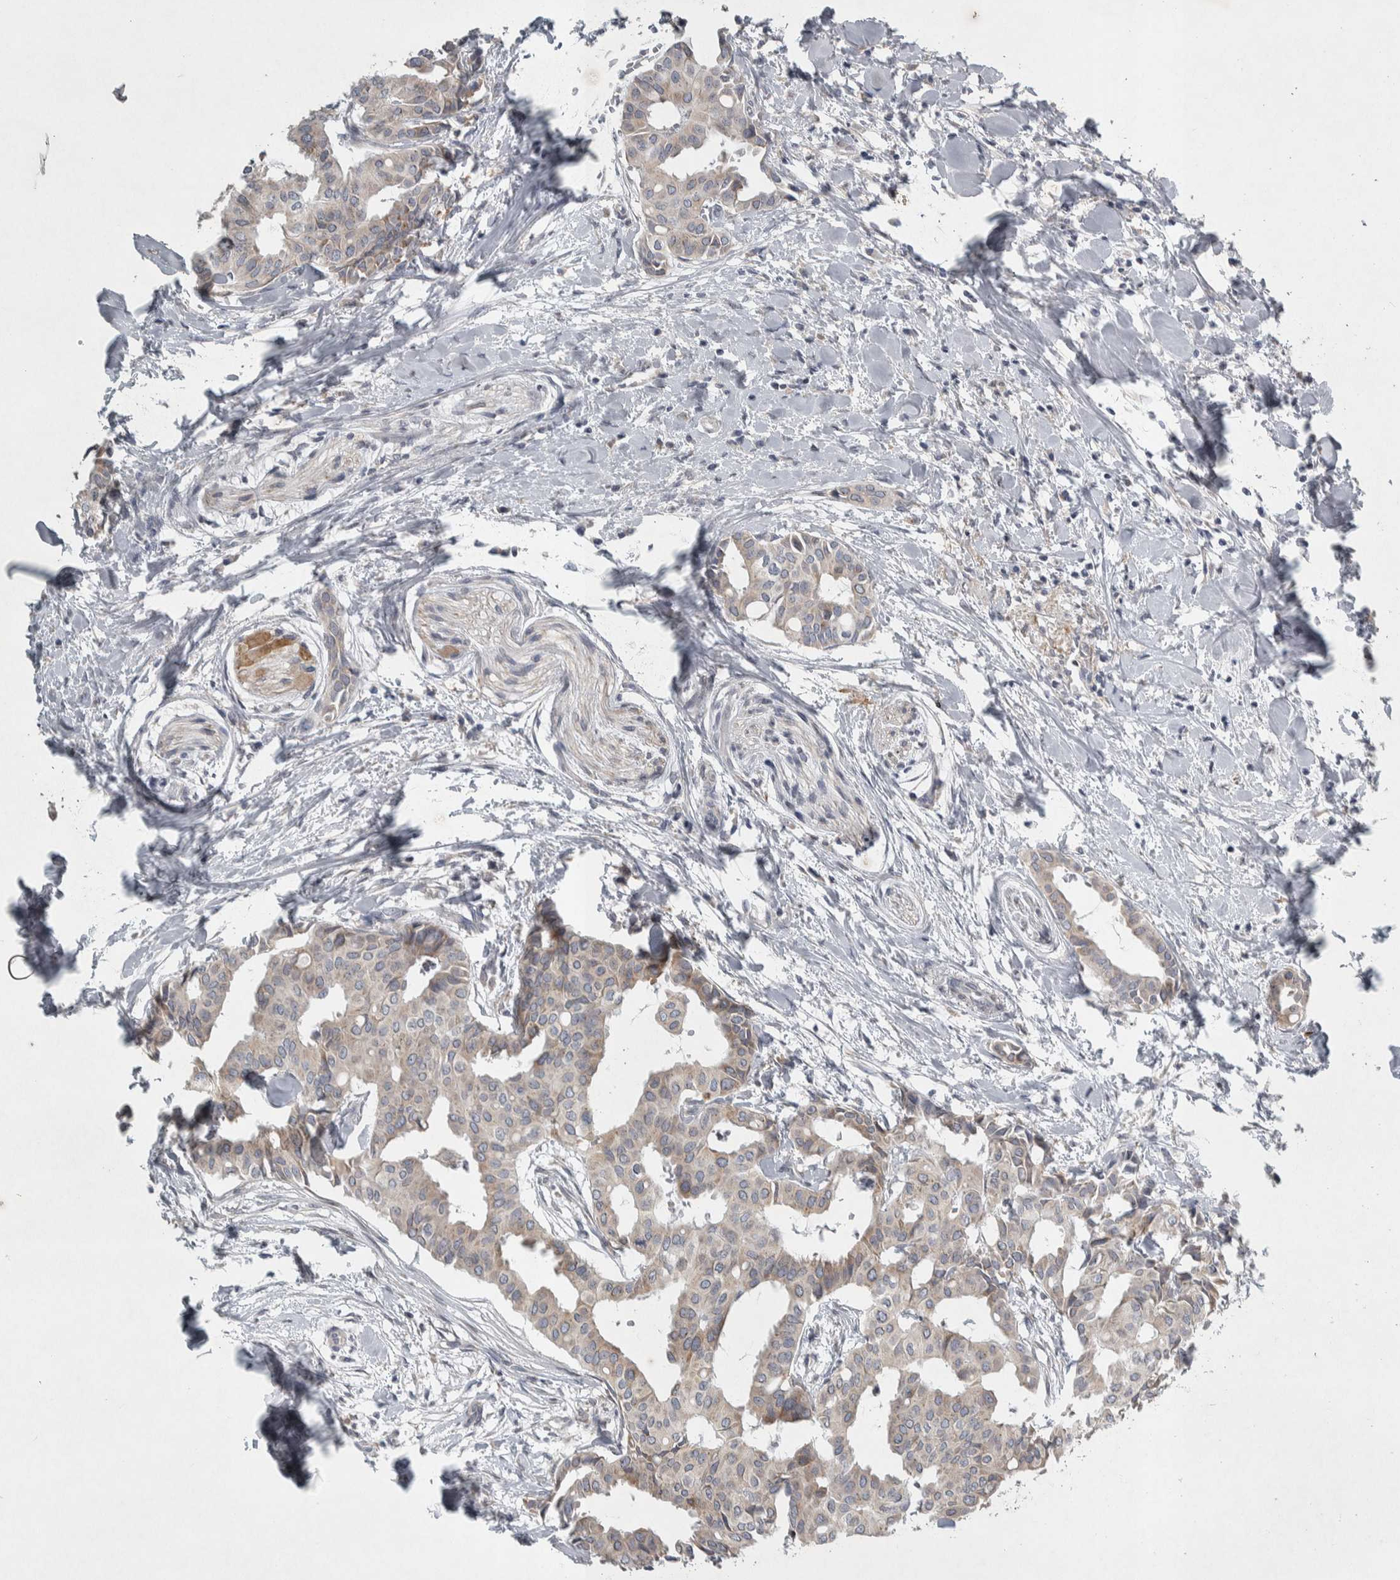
{"staining": {"intensity": "weak", "quantity": ">75%", "location": "cytoplasmic/membranous"}, "tissue": "head and neck cancer", "cell_type": "Tumor cells", "image_type": "cancer", "snomed": [{"axis": "morphology", "description": "Adenocarcinoma, NOS"}, {"axis": "topography", "description": "Salivary gland"}, {"axis": "topography", "description": "Head-Neck"}], "caption": "Immunohistochemistry photomicrograph of human head and neck adenocarcinoma stained for a protein (brown), which reveals low levels of weak cytoplasmic/membranous expression in approximately >75% of tumor cells.", "gene": "SIGMAR1", "patient": {"sex": "female", "age": 59}}